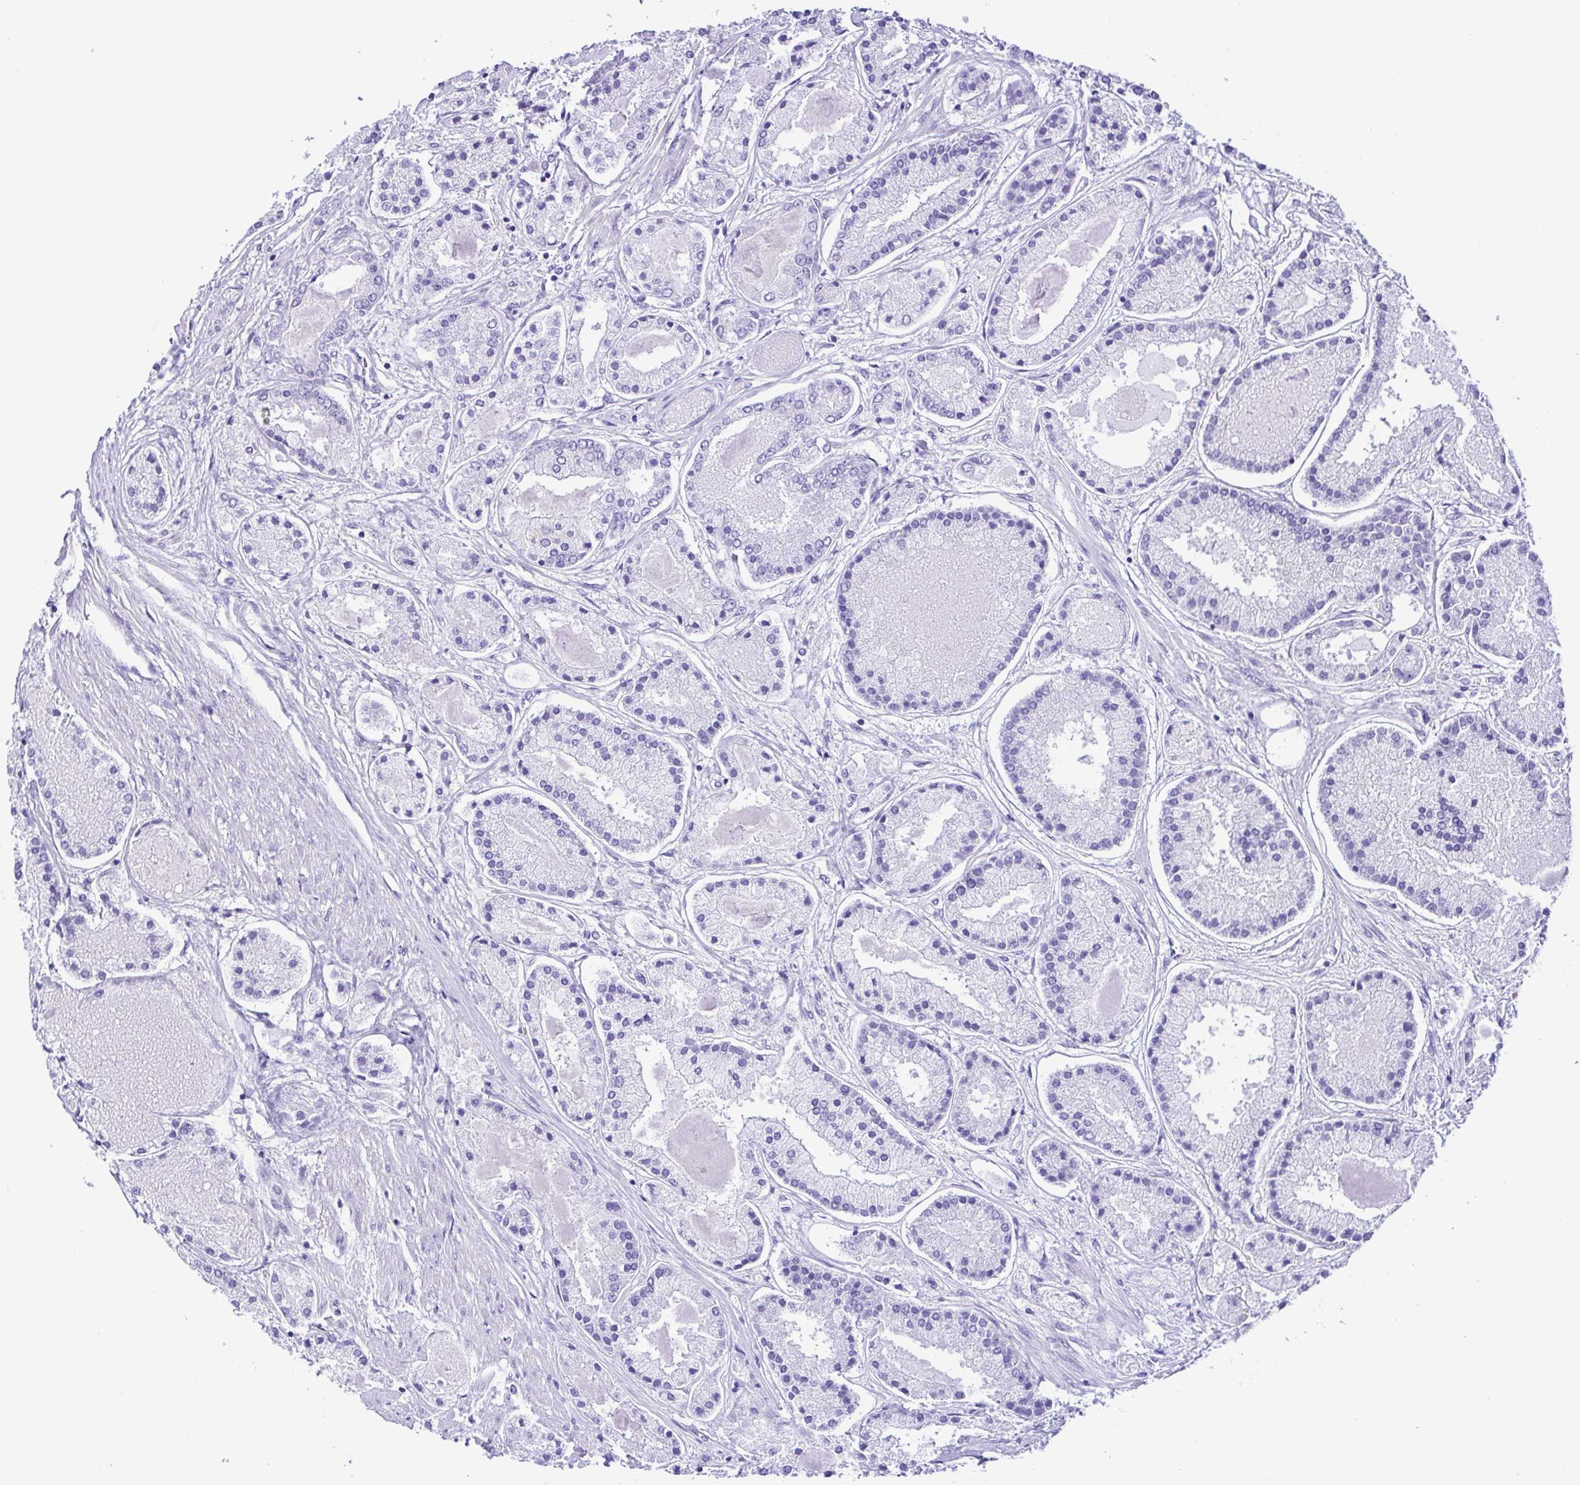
{"staining": {"intensity": "negative", "quantity": "none", "location": "none"}, "tissue": "prostate cancer", "cell_type": "Tumor cells", "image_type": "cancer", "snomed": [{"axis": "morphology", "description": "Adenocarcinoma, High grade"}, {"axis": "topography", "description": "Prostate"}], "caption": "DAB immunohistochemical staining of high-grade adenocarcinoma (prostate) displays no significant staining in tumor cells. (Brightfield microscopy of DAB IHC at high magnification).", "gene": "PAK3", "patient": {"sex": "male", "age": 67}}